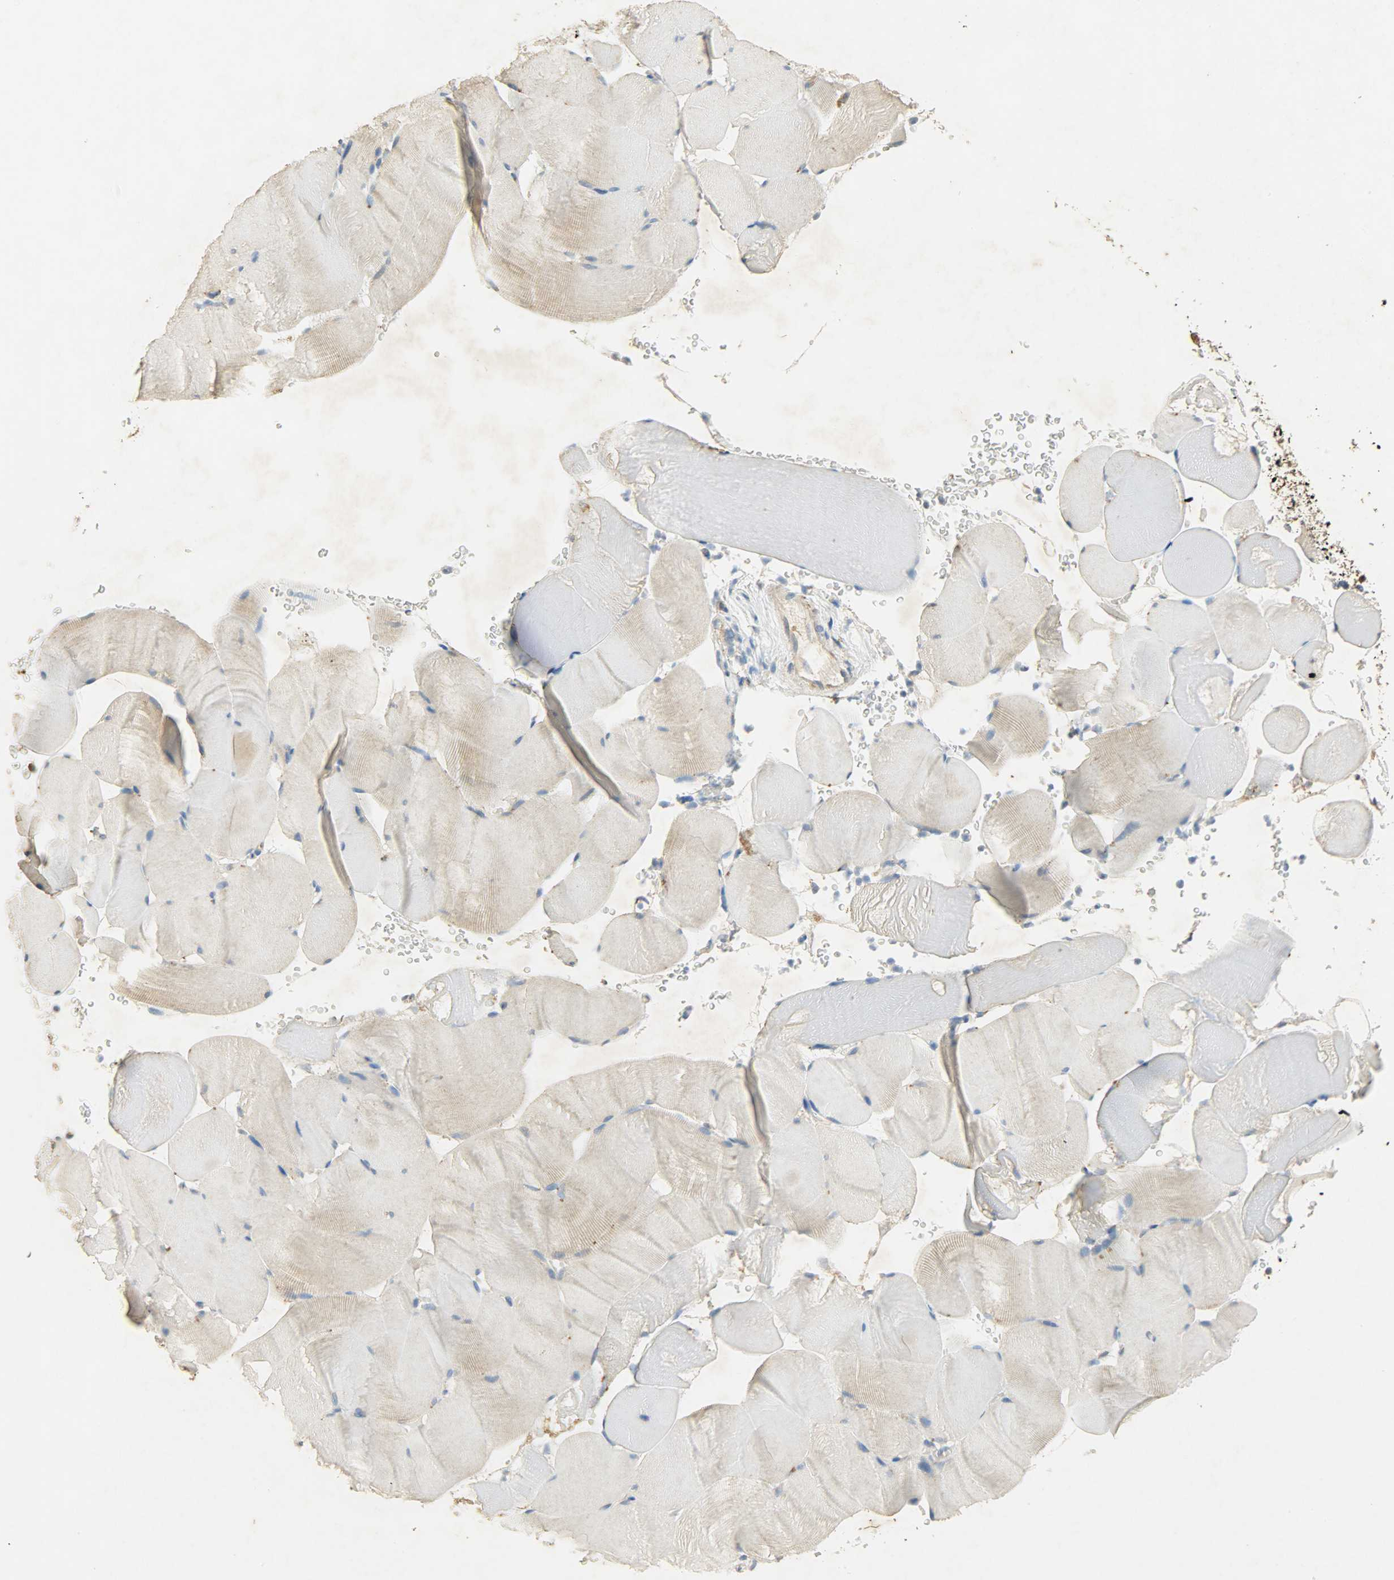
{"staining": {"intensity": "moderate", "quantity": "25%-75%", "location": "cytoplasmic/membranous"}, "tissue": "skeletal muscle", "cell_type": "Myocytes", "image_type": "normal", "snomed": [{"axis": "morphology", "description": "Normal tissue, NOS"}, {"axis": "topography", "description": "Skeletal muscle"}], "caption": "DAB (3,3'-diaminobenzidine) immunohistochemical staining of unremarkable human skeletal muscle exhibits moderate cytoplasmic/membranous protein staining in about 25%-75% of myocytes.", "gene": "HSPA5", "patient": {"sex": "male", "age": 62}}